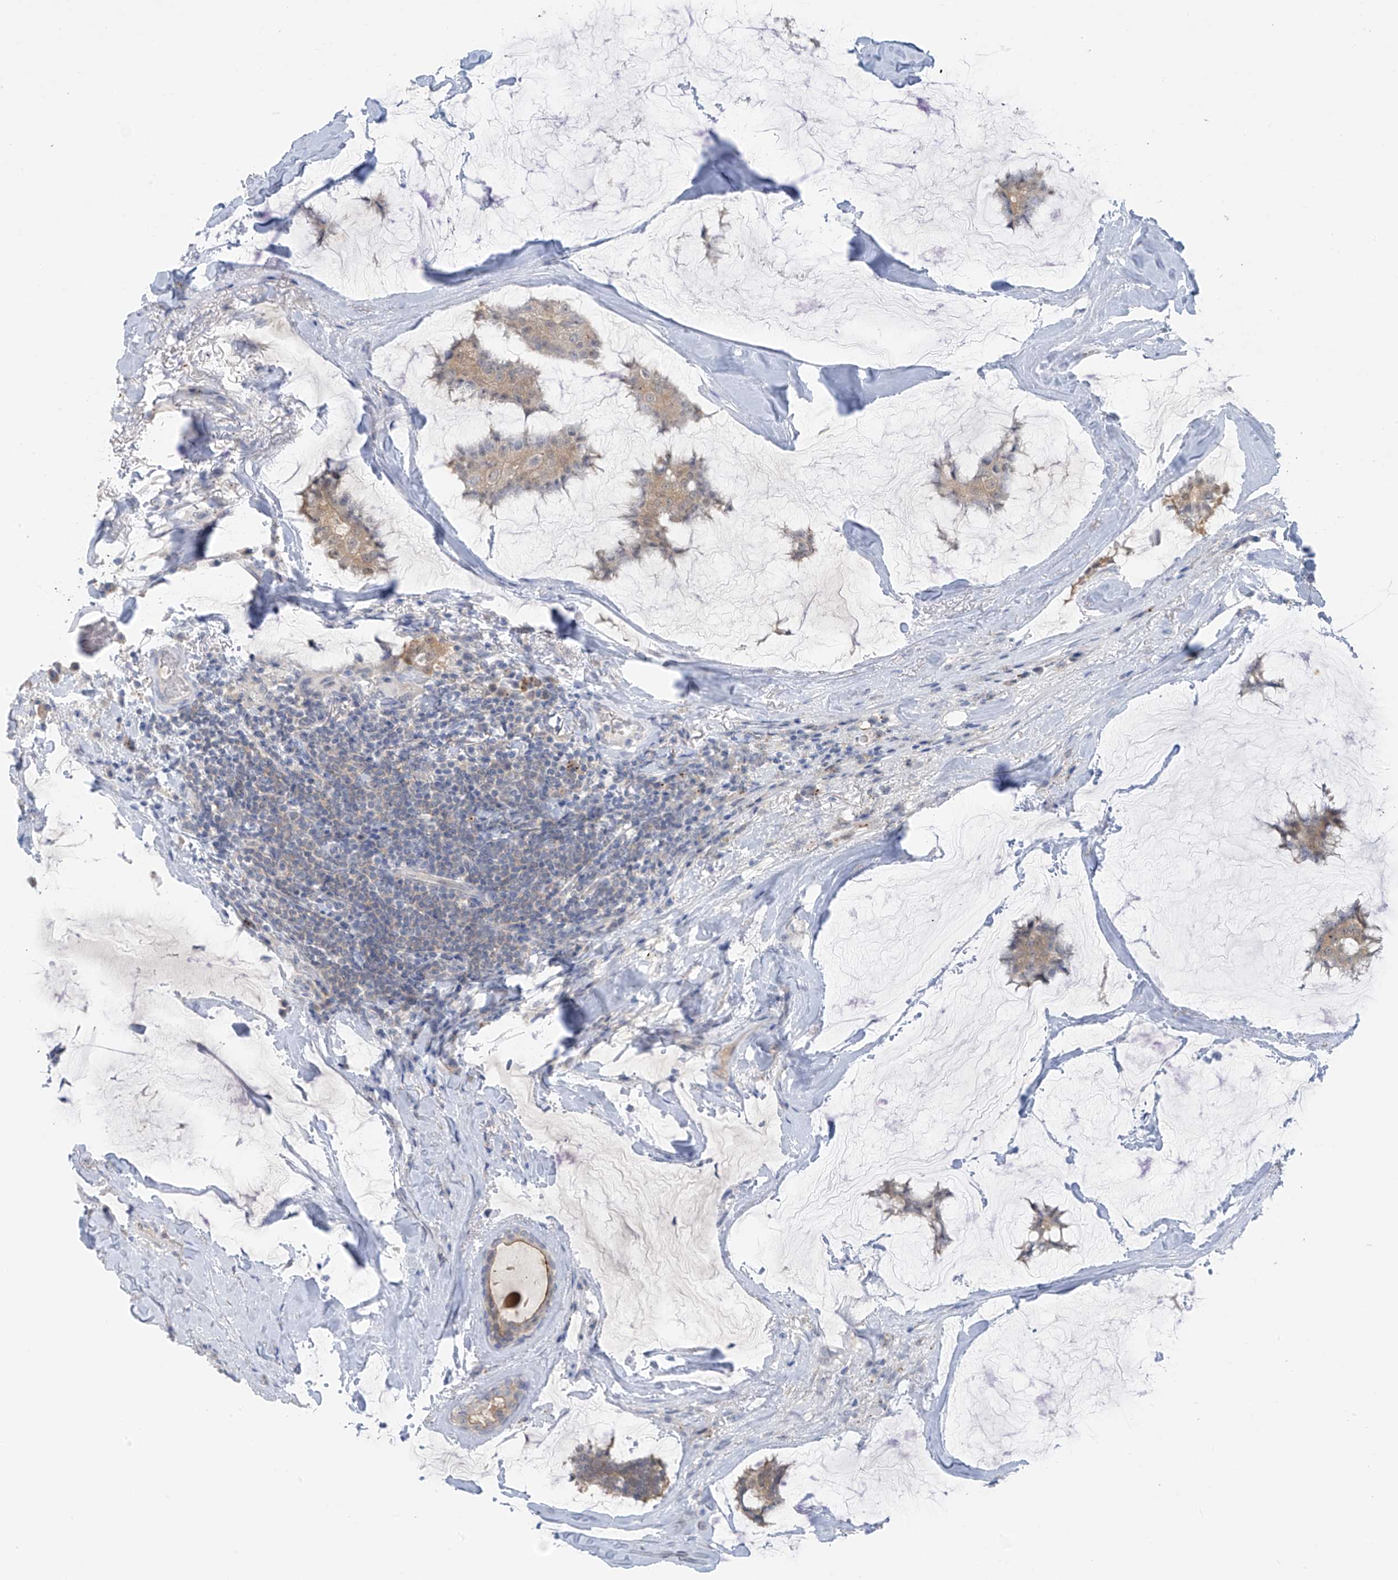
{"staining": {"intensity": "weak", "quantity": ">75%", "location": "cytoplasmic/membranous"}, "tissue": "breast cancer", "cell_type": "Tumor cells", "image_type": "cancer", "snomed": [{"axis": "morphology", "description": "Duct carcinoma"}, {"axis": "topography", "description": "Breast"}], "caption": "Breast invasive ductal carcinoma stained with a protein marker reveals weak staining in tumor cells.", "gene": "ZNF793", "patient": {"sex": "female", "age": 93}}